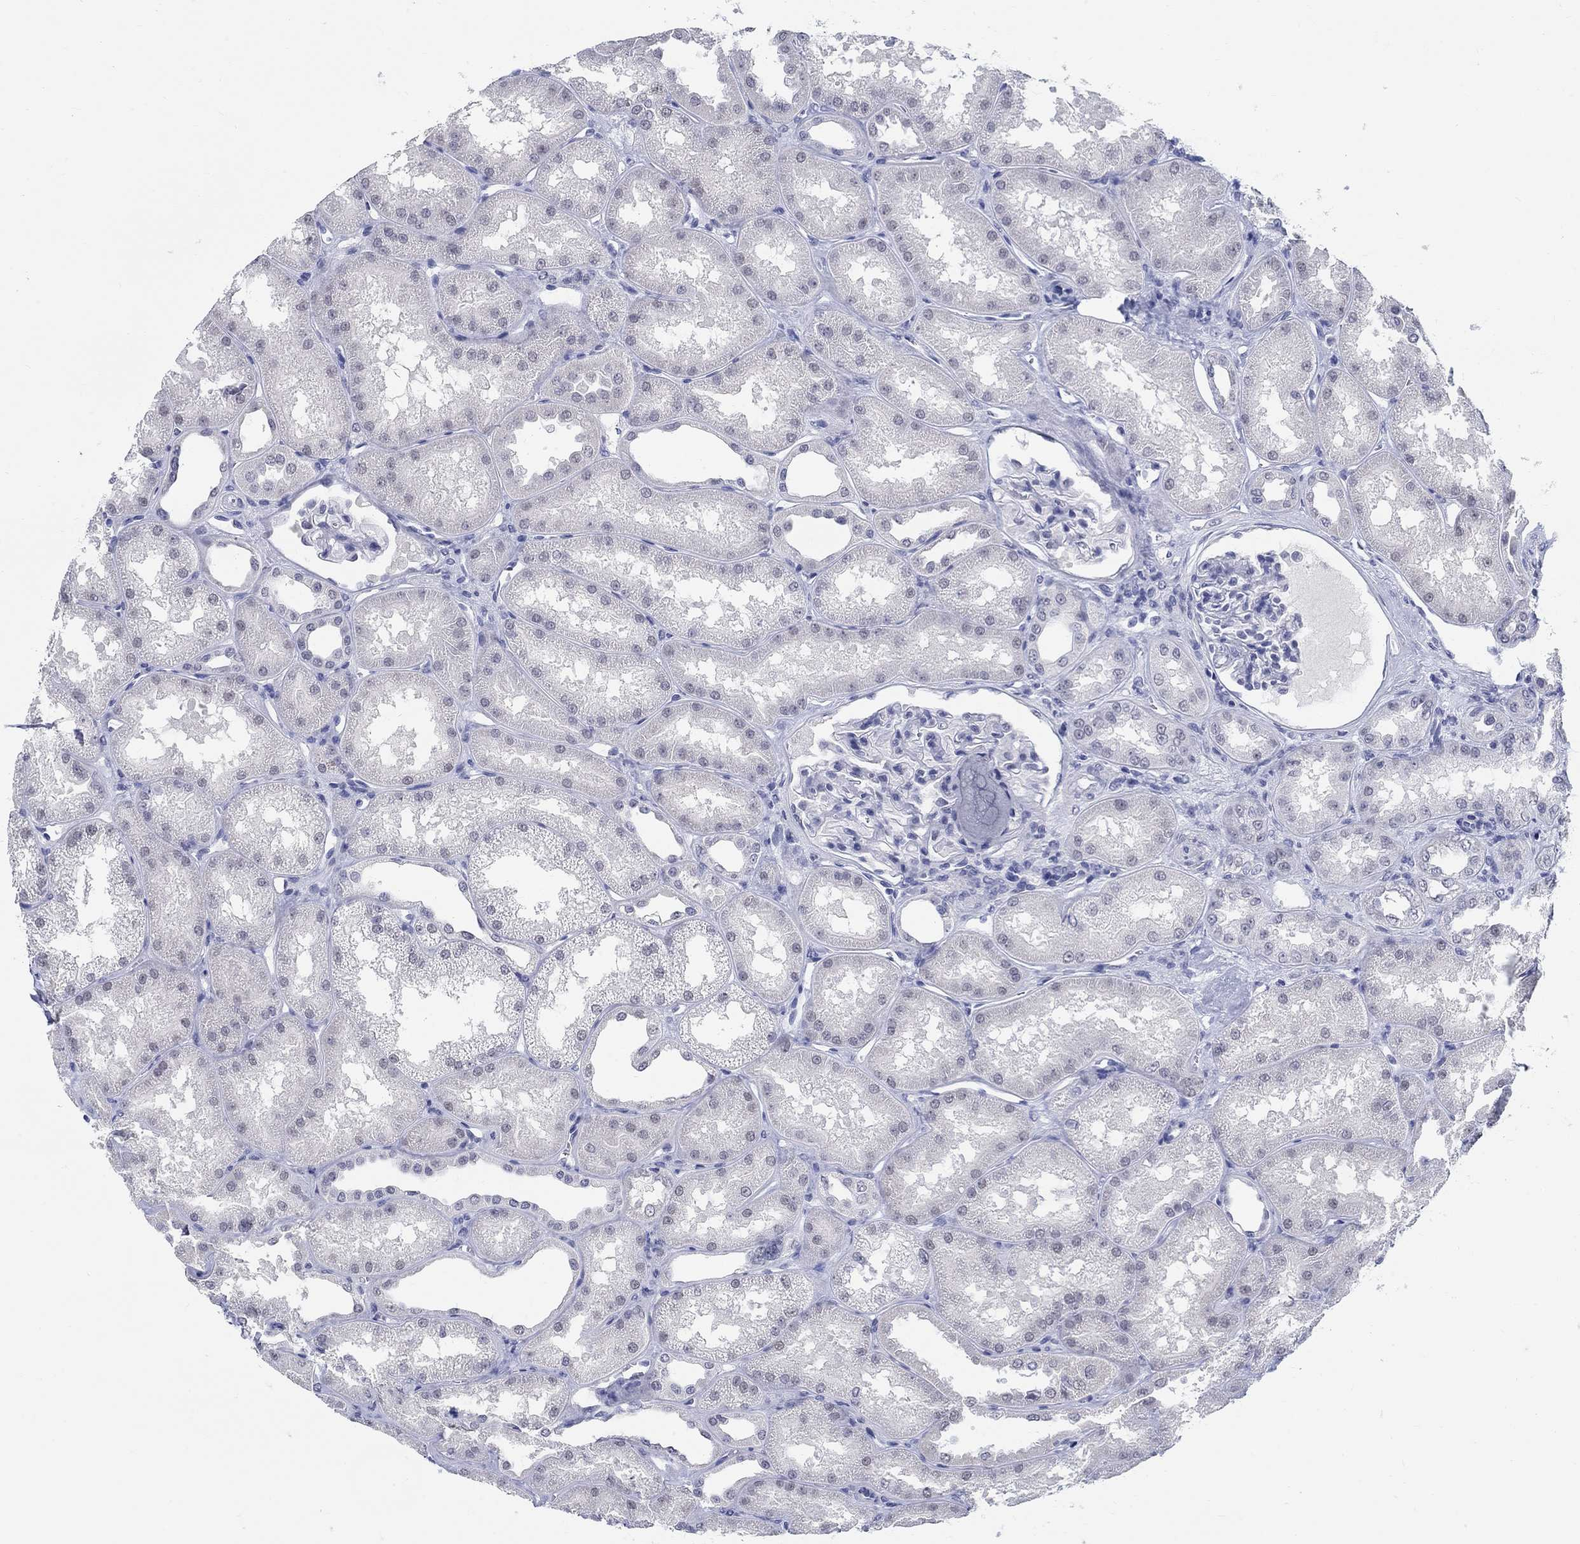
{"staining": {"intensity": "negative", "quantity": "none", "location": "none"}, "tissue": "kidney", "cell_type": "Cells in glomeruli", "image_type": "normal", "snomed": [{"axis": "morphology", "description": "Normal tissue, NOS"}, {"axis": "topography", "description": "Kidney"}], "caption": "Normal kidney was stained to show a protein in brown. There is no significant positivity in cells in glomeruli. Brightfield microscopy of immunohistochemistry stained with DAB (3,3'-diaminobenzidine) (brown) and hematoxylin (blue), captured at high magnification.", "gene": "ANKS1B", "patient": {"sex": "male", "age": 61}}